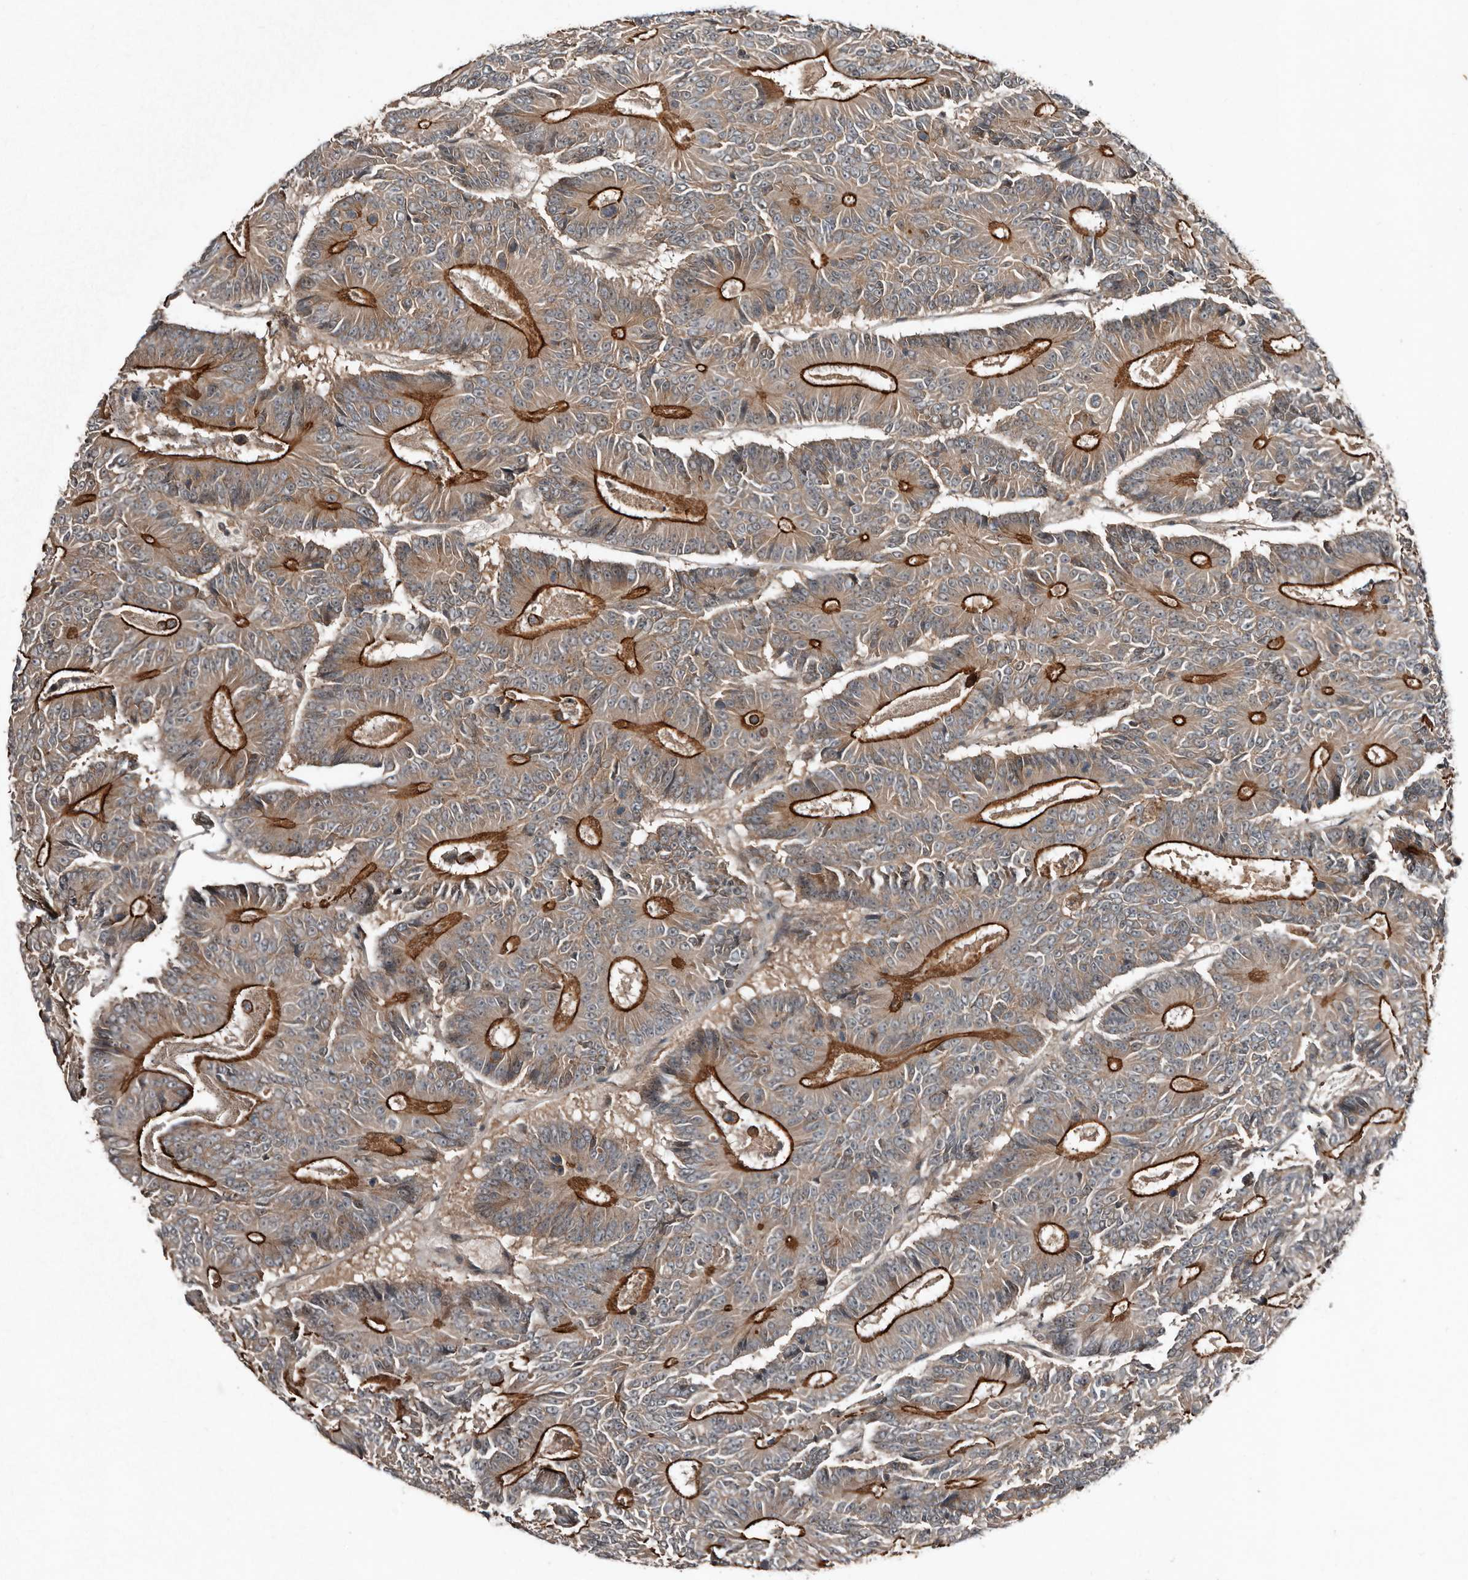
{"staining": {"intensity": "strong", "quantity": "25%-75%", "location": "cytoplasmic/membranous"}, "tissue": "colorectal cancer", "cell_type": "Tumor cells", "image_type": "cancer", "snomed": [{"axis": "morphology", "description": "Adenocarcinoma, NOS"}, {"axis": "topography", "description": "Colon"}], "caption": "Colorectal cancer (adenocarcinoma) stained with DAB (3,3'-diaminobenzidine) IHC displays high levels of strong cytoplasmic/membranous positivity in approximately 25%-75% of tumor cells.", "gene": "TEAD3", "patient": {"sex": "male", "age": 83}}